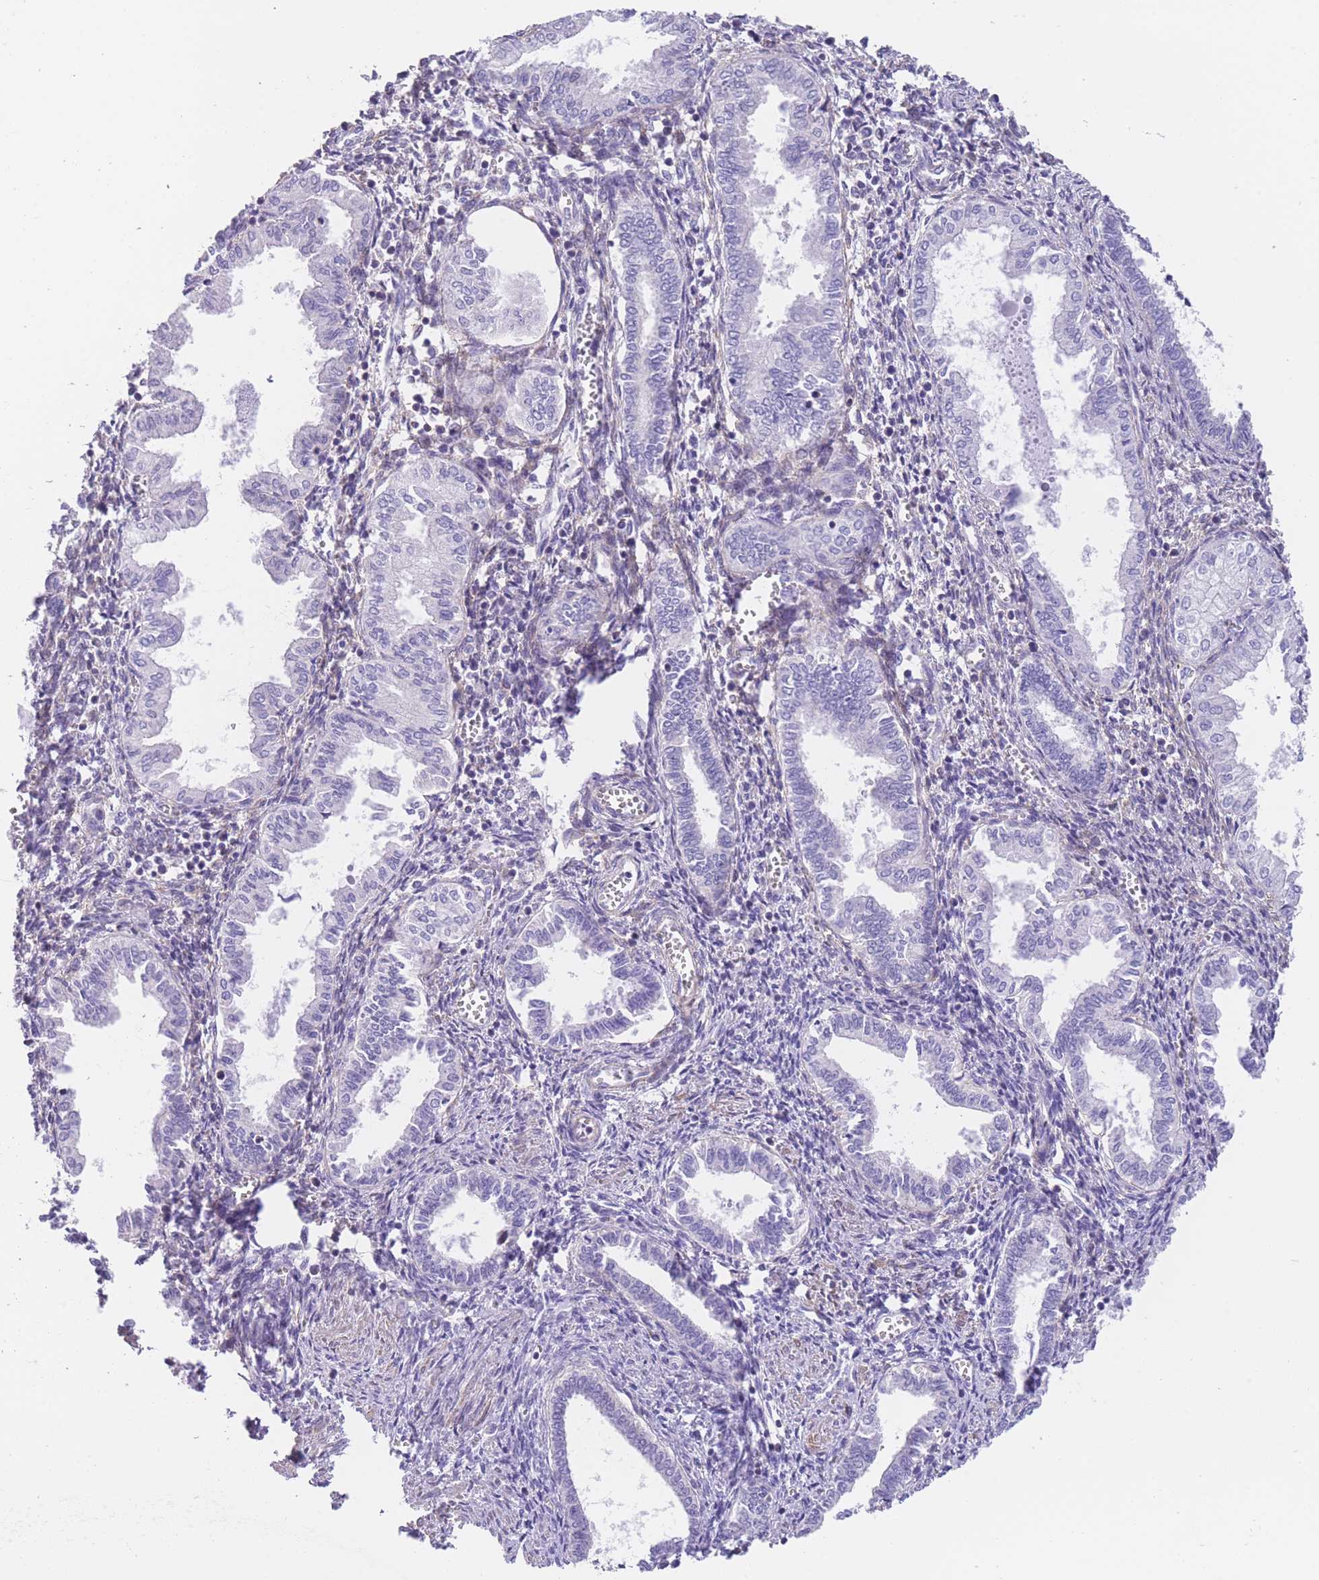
{"staining": {"intensity": "negative", "quantity": "none", "location": "none"}, "tissue": "endometrium", "cell_type": "Cells in endometrial stroma", "image_type": "normal", "snomed": [{"axis": "morphology", "description": "Normal tissue, NOS"}, {"axis": "topography", "description": "Endometrium"}], "caption": "This is an immunohistochemistry photomicrograph of unremarkable endometrium. There is no expression in cells in endometrial stroma.", "gene": "ENSG00000289258", "patient": {"sex": "female", "age": 37}}